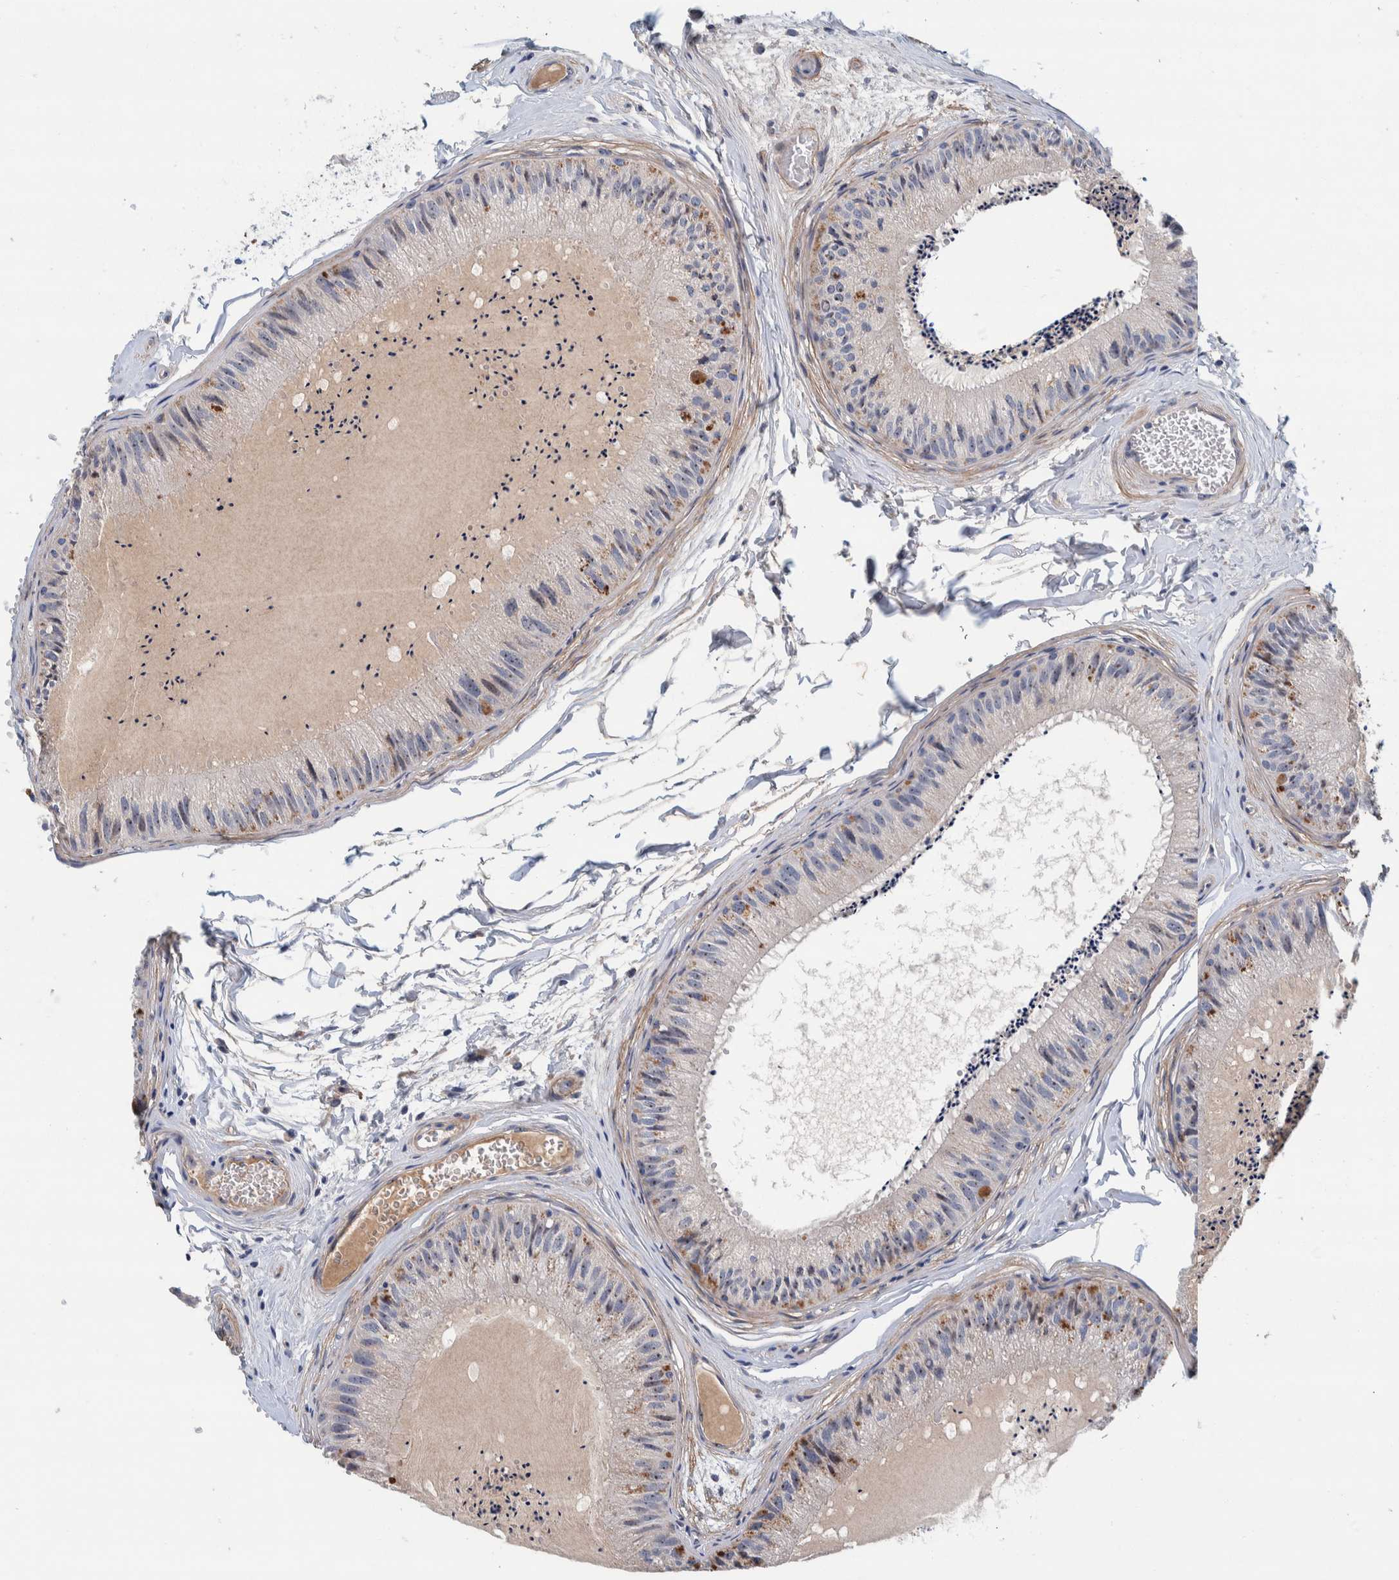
{"staining": {"intensity": "moderate", "quantity": ">75%", "location": "cytoplasmic/membranous,nuclear"}, "tissue": "epididymis", "cell_type": "Glandular cells", "image_type": "normal", "snomed": [{"axis": "morphology", "description": "Normal tissue, NOS"}, {"axis": "topography", "description": "Epididymis"}], "caption": "Epididymis stained with immunohistochemistry (IHC) shows moderate cytoplasmic/membranous,nuclear positivity in approximately >75% of glandular cells.", "gene": "NOL11", "patient": {"sex": "male", "age": 31}}